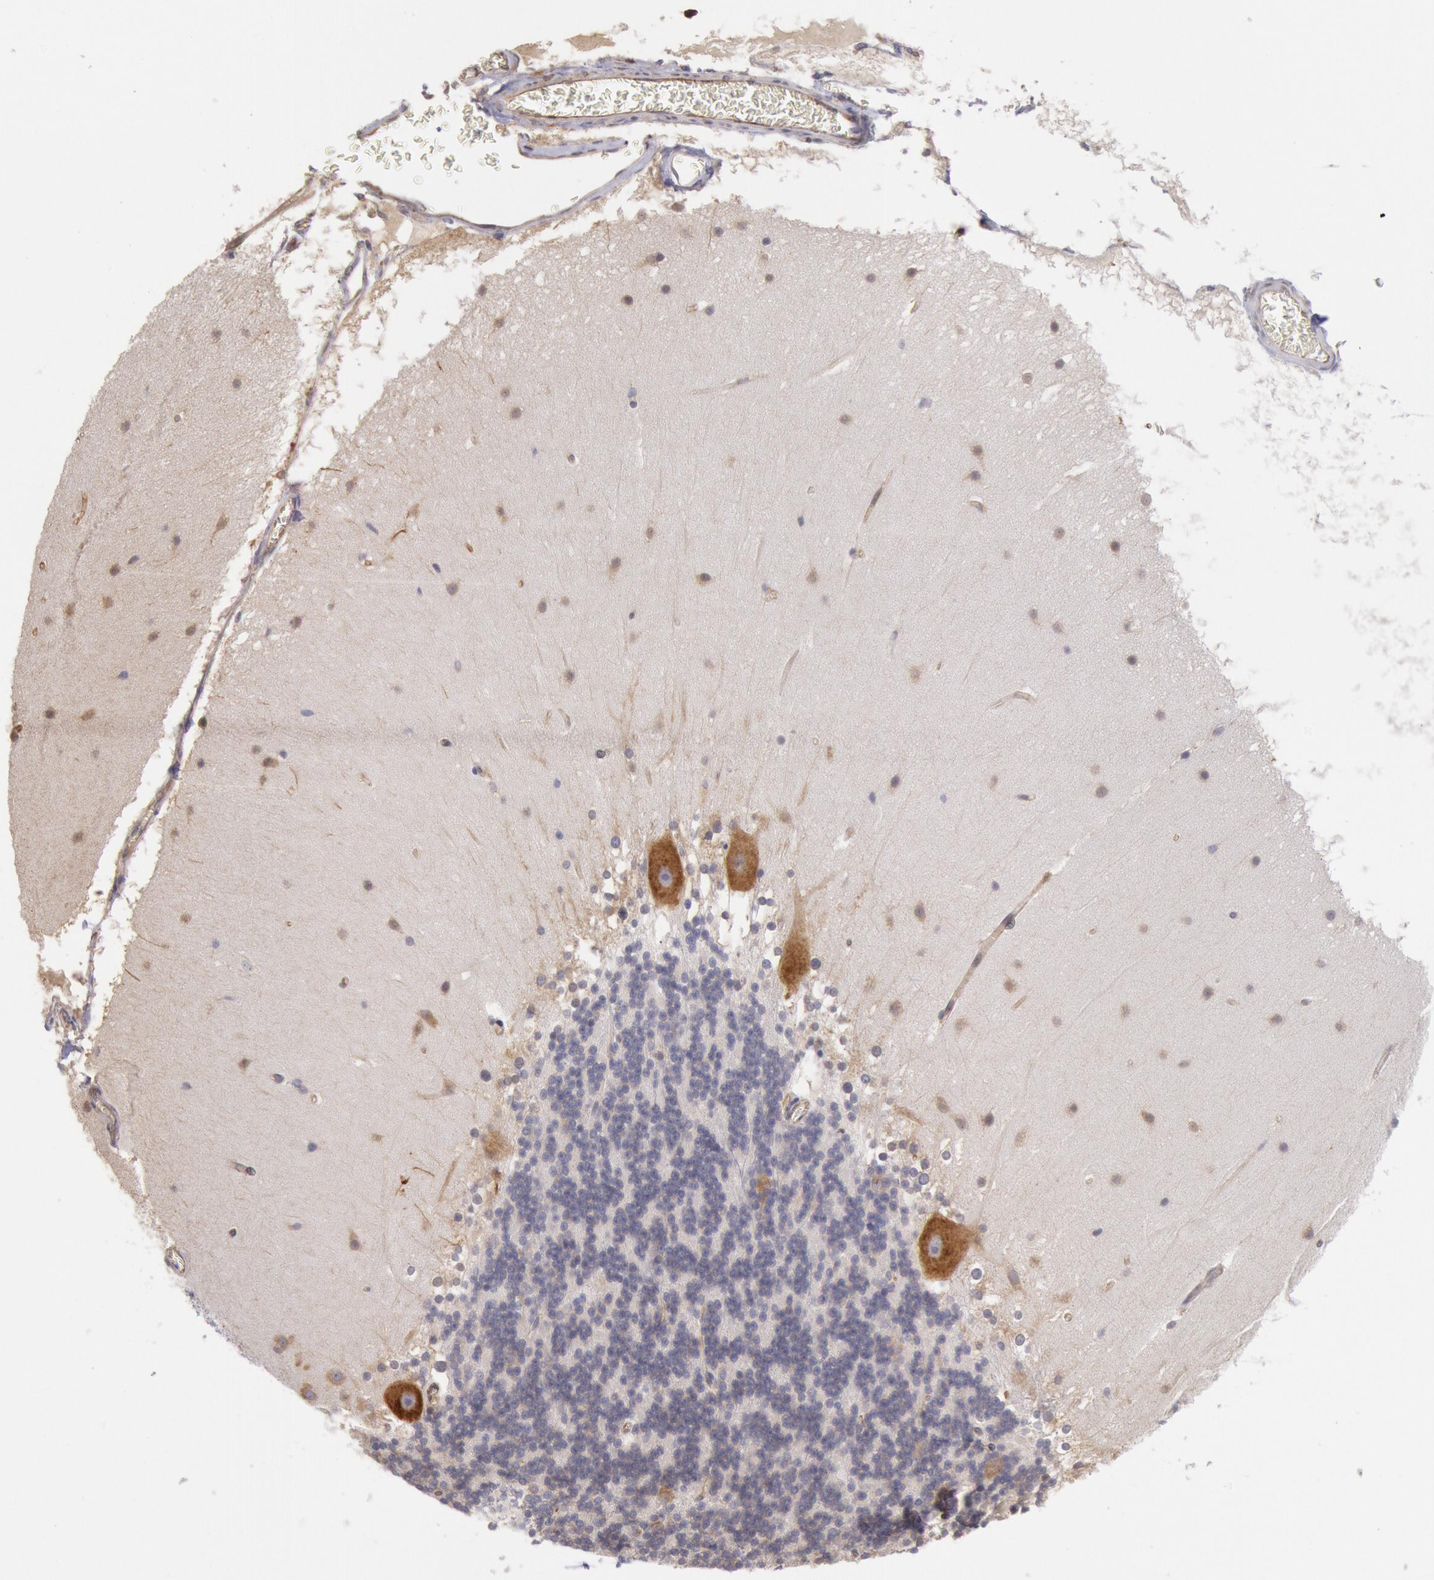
{"staining": {"intensity": "weak", "quantity": "25%-75%", "location": "cytoplasmic/membranous"}, "tissue": "cerebellum", "cell_type": "Cells in granular layer", "image_type": "normal", "snomed": [{"axis": "morphology", "description": "Normal tissue, NOS"}, {"axis": "topography", "description": "Cerebellum"}], "caption": "Immunohistochemistry (IHC) (DAB (3,3'-diaminobenzidine)) staining of normal human cerebellum reveals weak cytoplasmic/membranous protein expression in about 25%-75% of cells in granular layer.", "gene": "DRG1", "patient": {"sex": "female", "age": 19}}